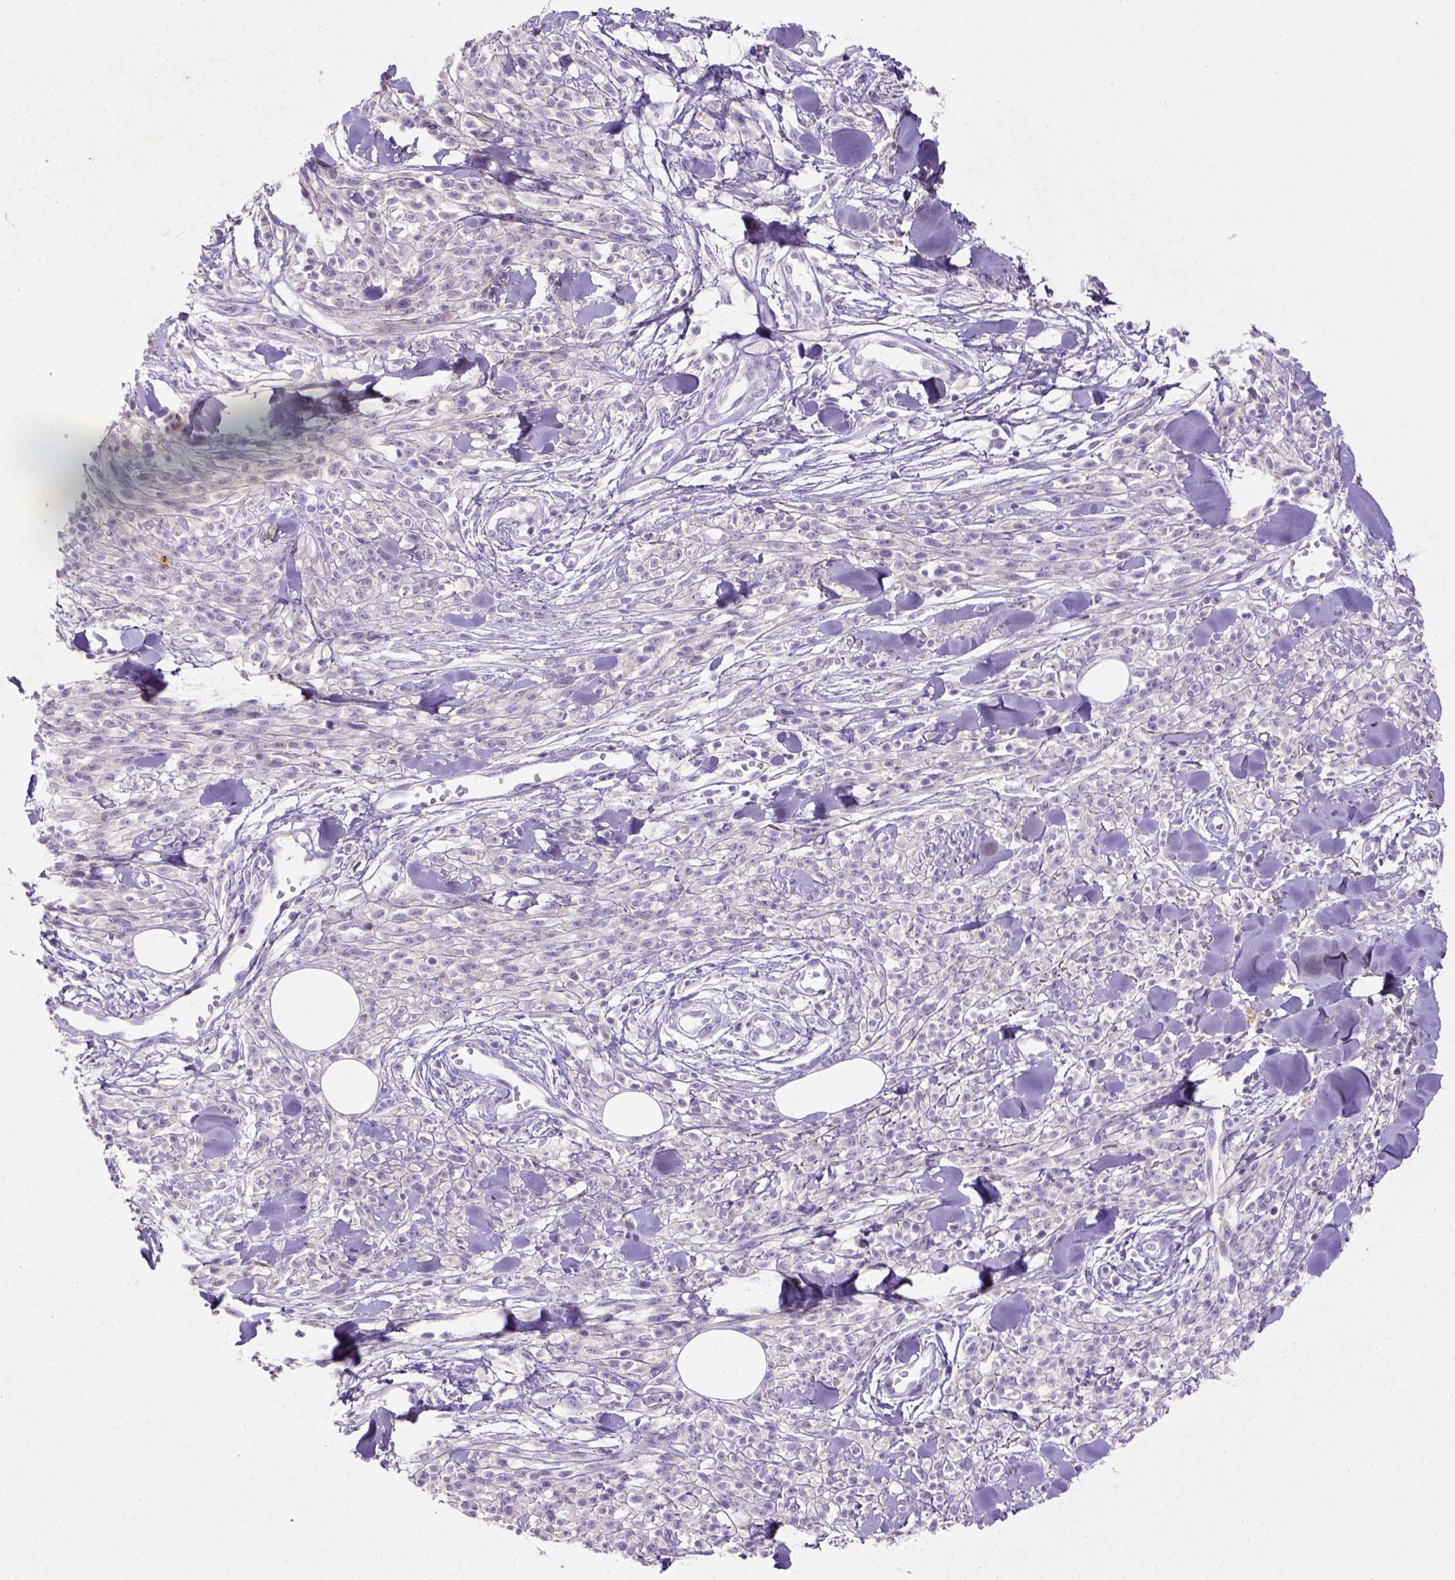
{"staining": {"intensity": "negative", "quantity": "none", "location": "none"}, "tissue": "melanoma", "cell_type": "Tumor cells", "image_type": "cancer", "snomed": [{"axis": "morphology", "description": "Malignant melanoma, NOS"}, {"axis": "topography", "description": "Skin"}, {"axis": "topography", "description": "Skin of trunk"}], "caption": "Photomicrograph shows no significant protein expression in tumor cells of malignant melanoma.", "gene": "NUDT2", "patient": {"sex": "male", "age": 74}}